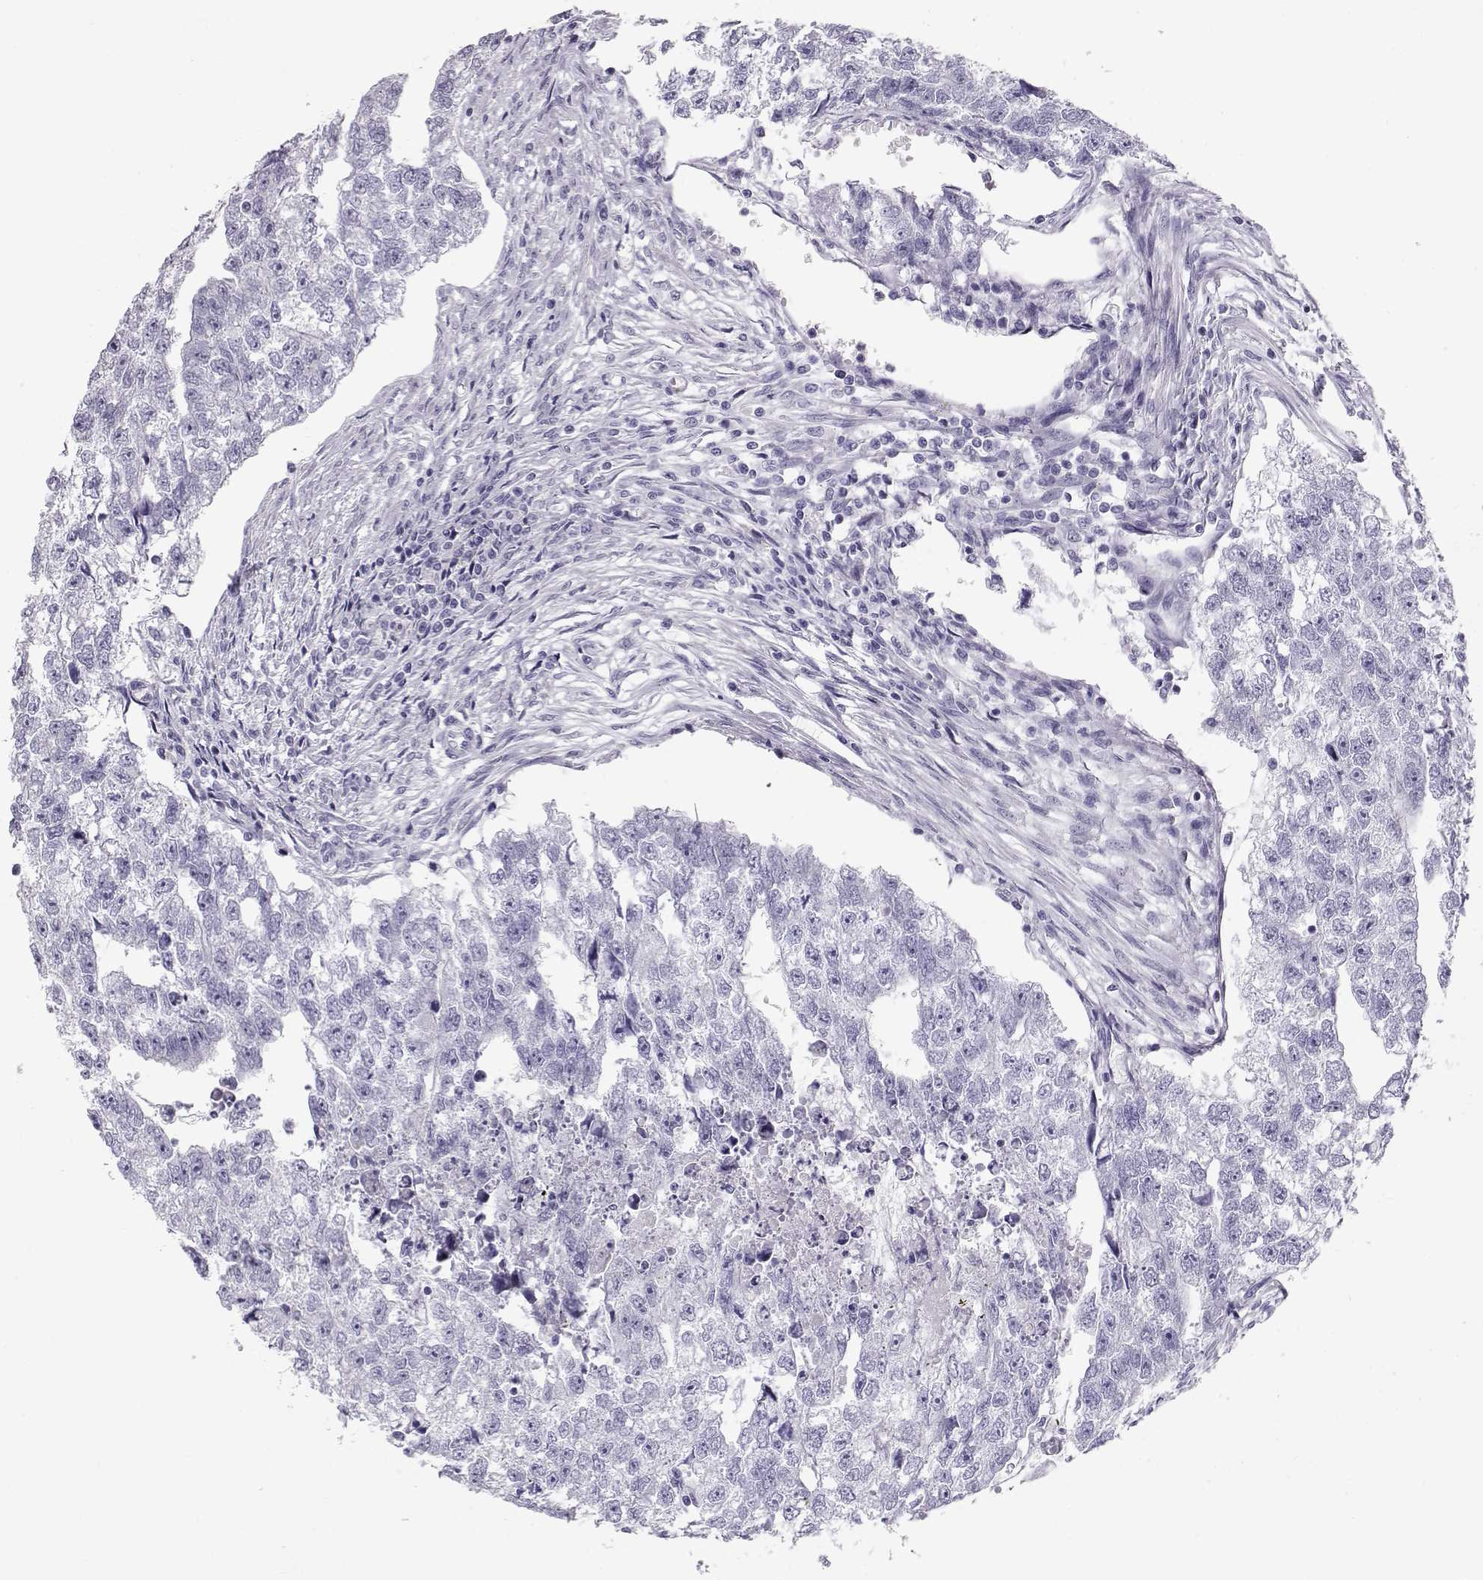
{"staining": {"intensity": "negative", "quantity": "none", "location": "none"}, "tissue": "testis cancer", "cell_type": "Tumor cells", "image_type": "cancer", "snomed": [{"axis": "morphology", "description": "Carcinoma, Embryonal, NOS"}, {"axis": "morphology", "description": "Teratoma, malignant, NOS"}, {"axis": "topography", "description": "Testis"}], "caption": "Tumor cells are negative for protein expression in human testis teratoma (malignant).", "gene": "RD3", "patient": {"sex": "male", "age": 44}}